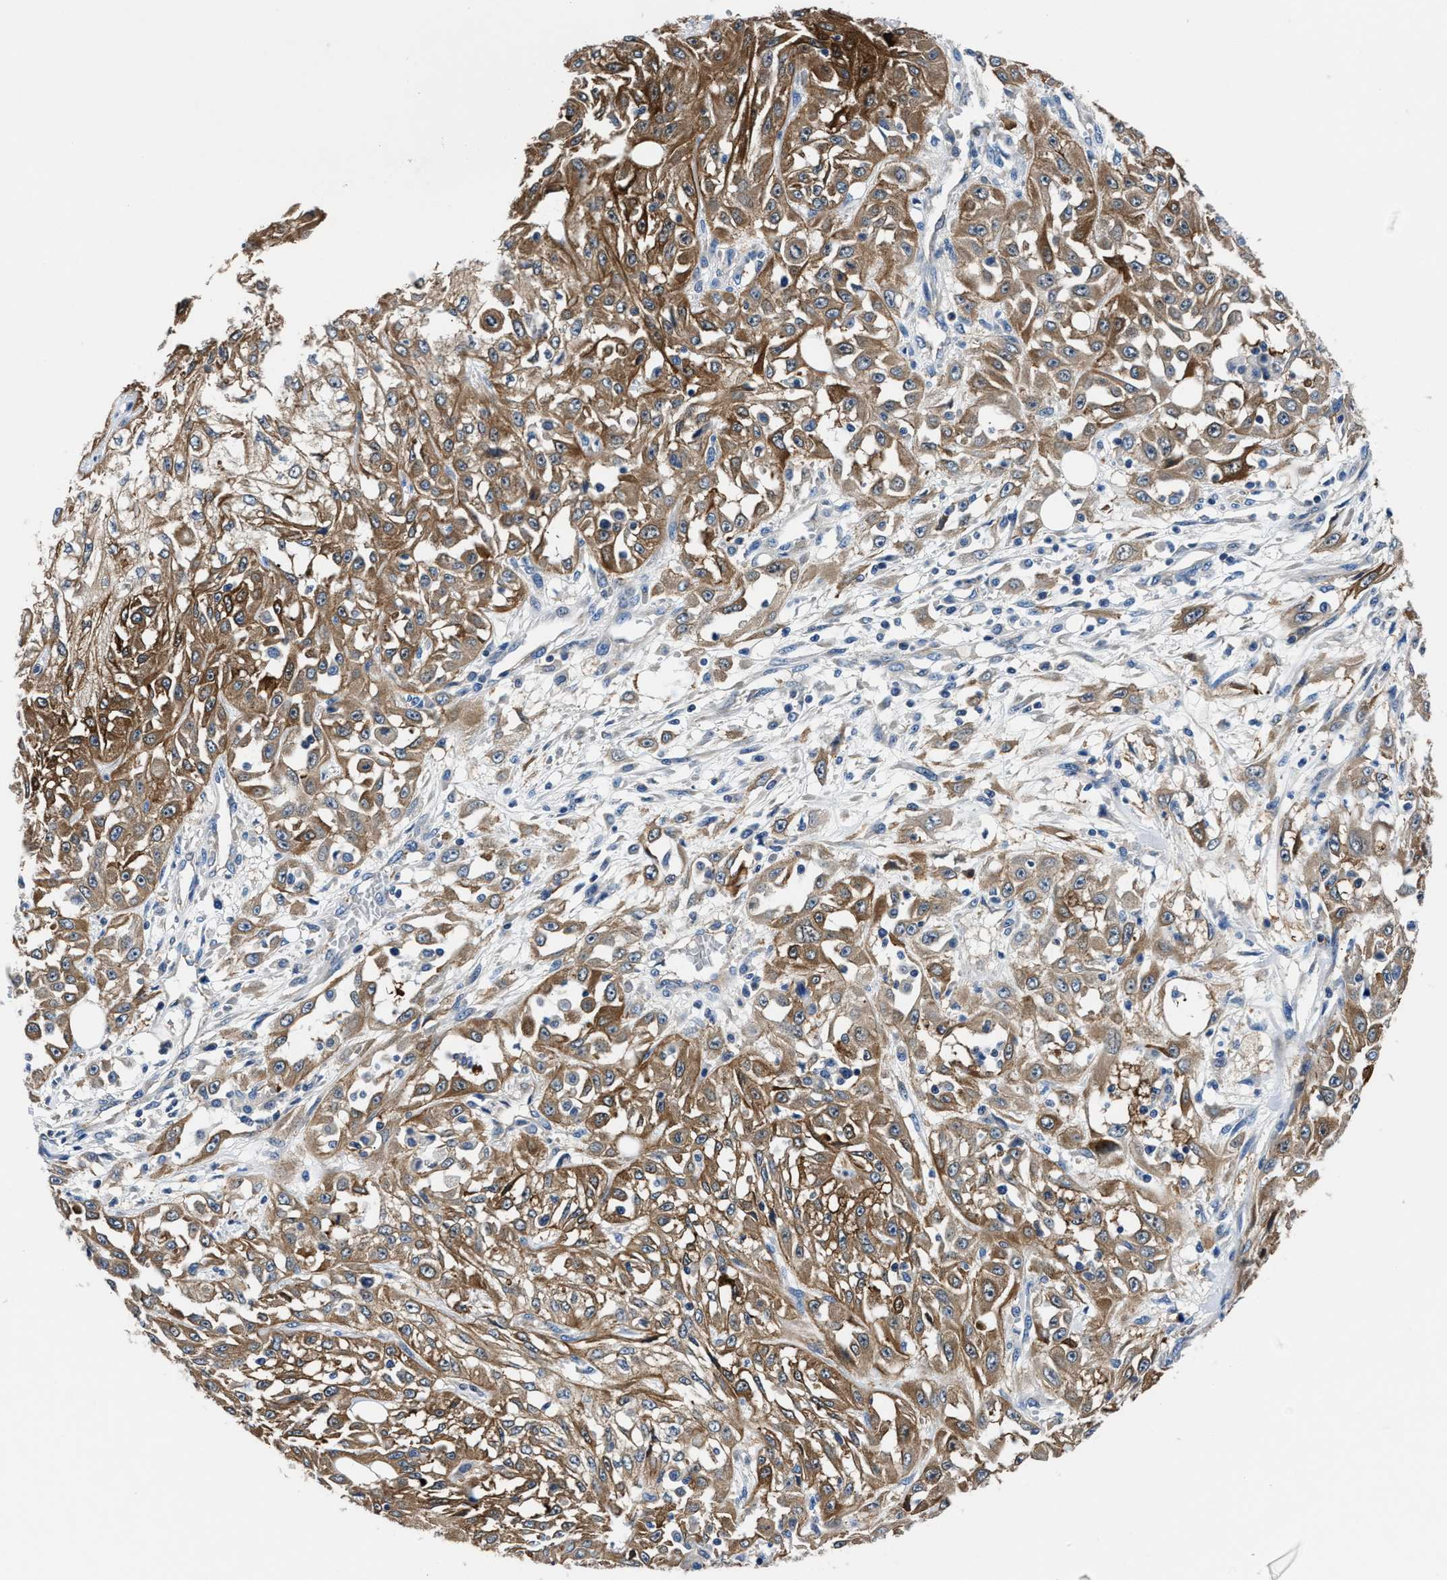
{"staining": {"intensity": "moderate", "quantity": ">75%", "location": "cytoplasmic/membranous"}, "tissue": "skin cancer", "cell_type": "Tumor cells", "image_type": "cancer", "snomed": [{"axis": "morphology", "description": "Squamous cell carcinoma, NOS"}, {"axis": "morphology", "description": "Squamous cell carcinoma, metastatic, NOS"}, {"axis": "topography", "description": "Skin"}, {"axis": "topography", "description": "Lymph node"}], "caption": "A histopathology image showing moderate cytoplasmic/membranous positivity in about >75% of tumor cells in skin cancer, as visualized by brown immunohistochemical staining.", "gene": "PARG", "patient": {"sex": "male", "age": 75}}